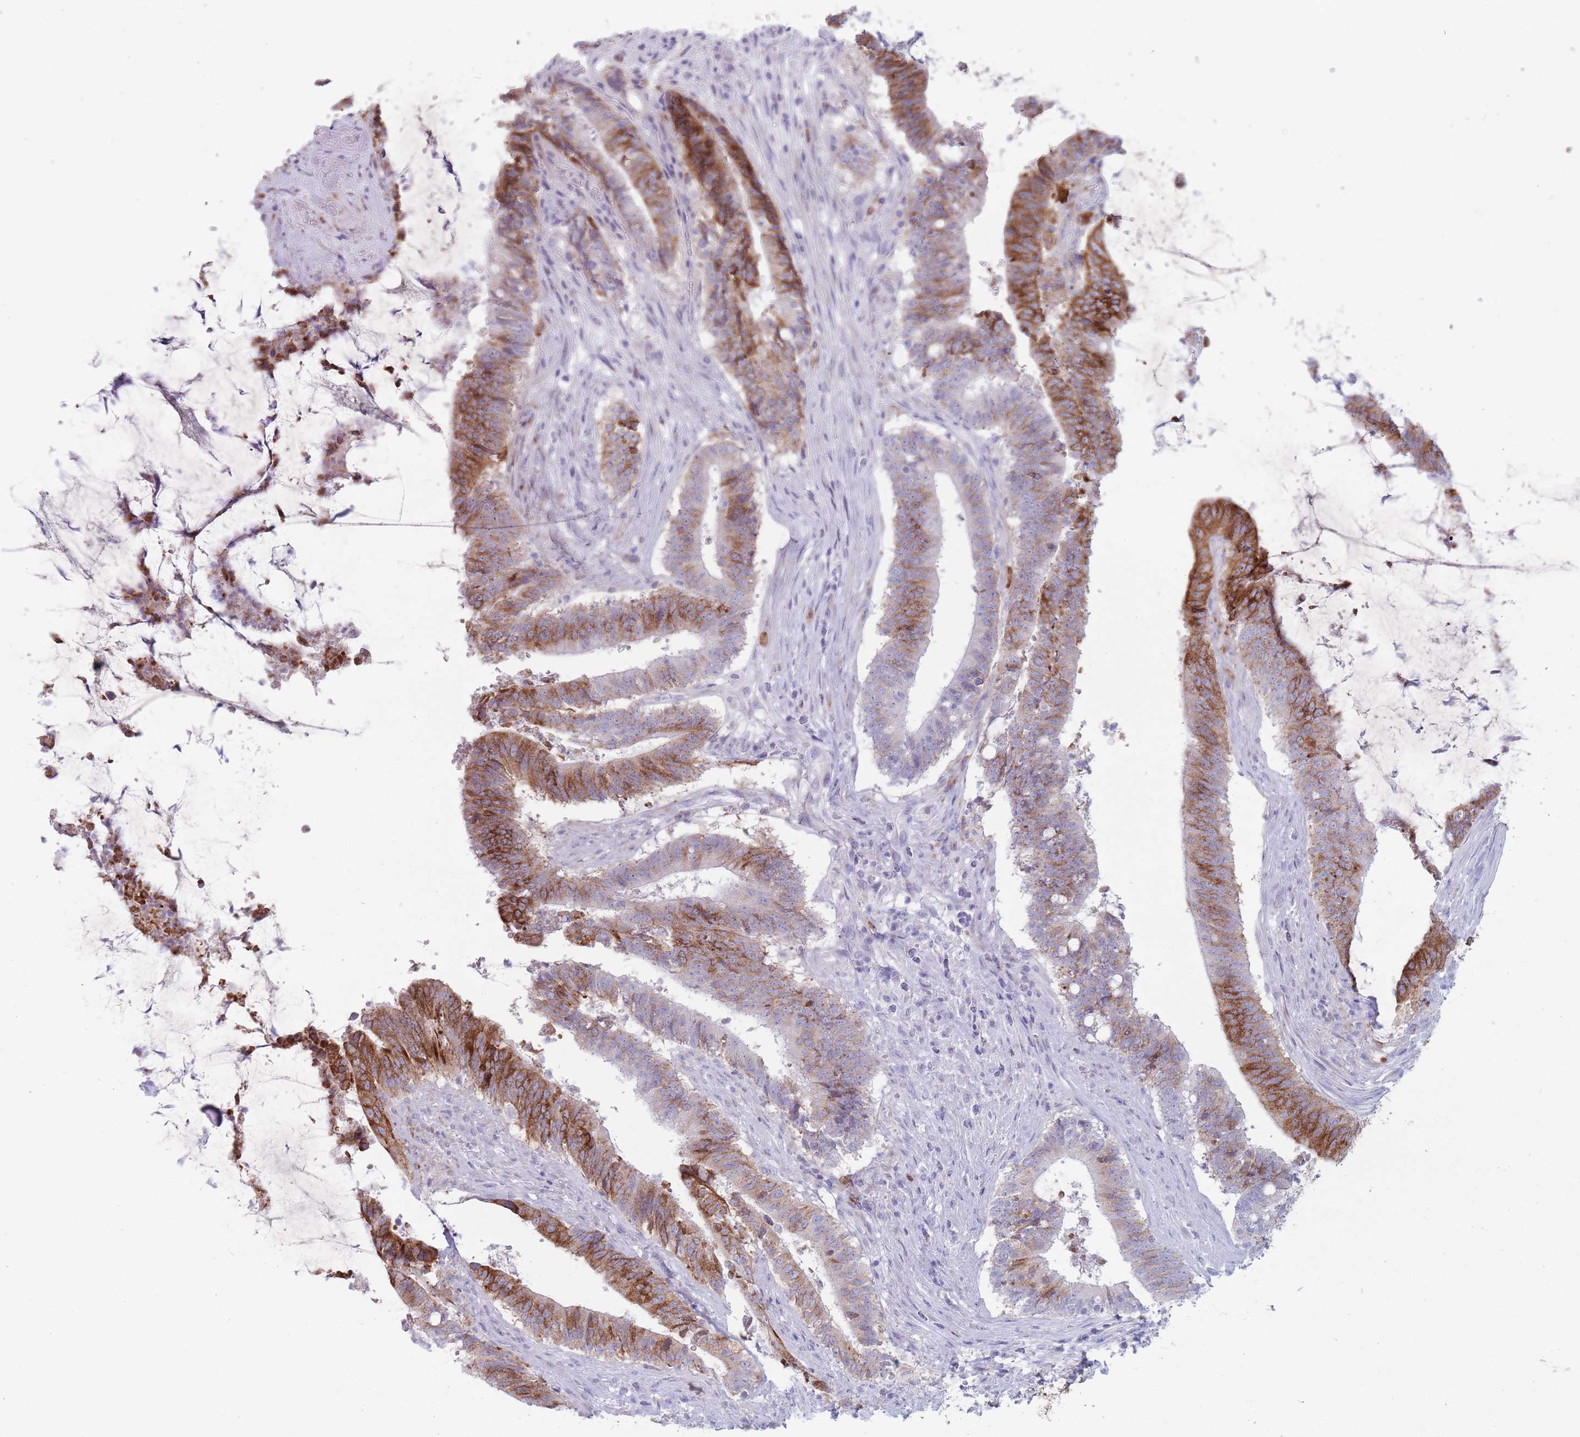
{"staining": {"intensity": "strong", "quantity": ">75%", "location": "cytoplasmic/membranous"}, "tissue": "colorectal cancer", "cell_type": "Tumor cells", "image_type": "cancer", "snomed": [{"axis": "morphology", "description": "Adenocarcinoma, NOS"}, {"axis": "topography", "description": "Colon"}], "caption": "Colorectal cancer stained with IHC displays strong cytoplasmic/membranous expression in about >75% of tumor cells. Using DAB (3,3'-diaminobenzidine) (brown) and hematoxylin (blue) stains, captured at high magnification using brightfield microscopy.", "gene": "ST3GAL5", "patient": {"sex": "female", "age": 43}}